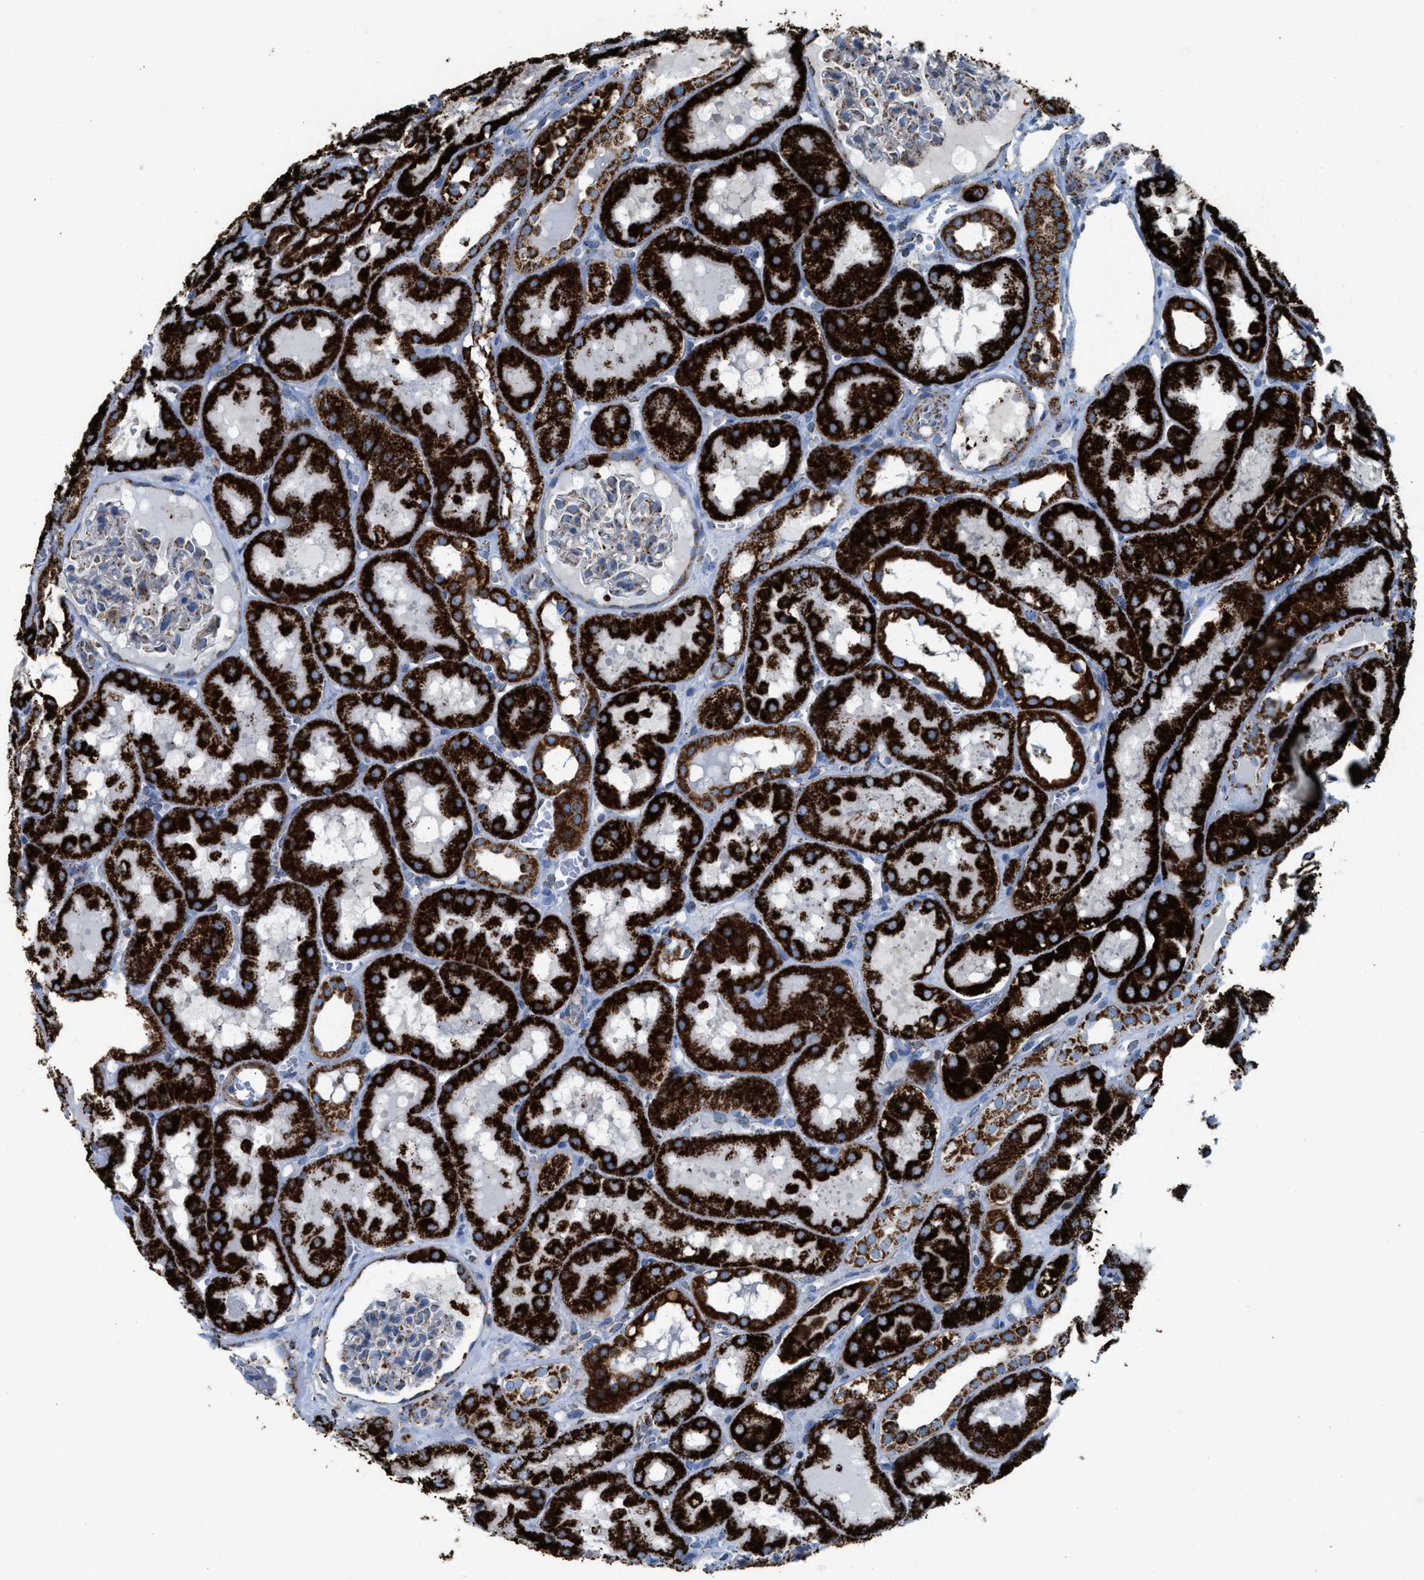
{"staining": {"intensity": "moderate", "quantity": "25%-75%", "location": "cytoplasmic/membranous"}, "tissue": "kidney", "cell_type": "Cells in glomeruli", "image_type": "normal", "snomed": [{"axis": "morphology", "description": "Normal tissue, NOS"}, {"axis": "topography", "description": "Kidney"}, {"axis": "topography", "description": "Urinary bladder"}], "caption": "An image showing moderate cytoplasmic/membranous positivity in approximately 25%-75% of cells in glomeruli in benign kidney, as visualized by brown immunohistochemical staining.", "gene": "ECHS1", "patient": {"sex": "male", "age": 16}}